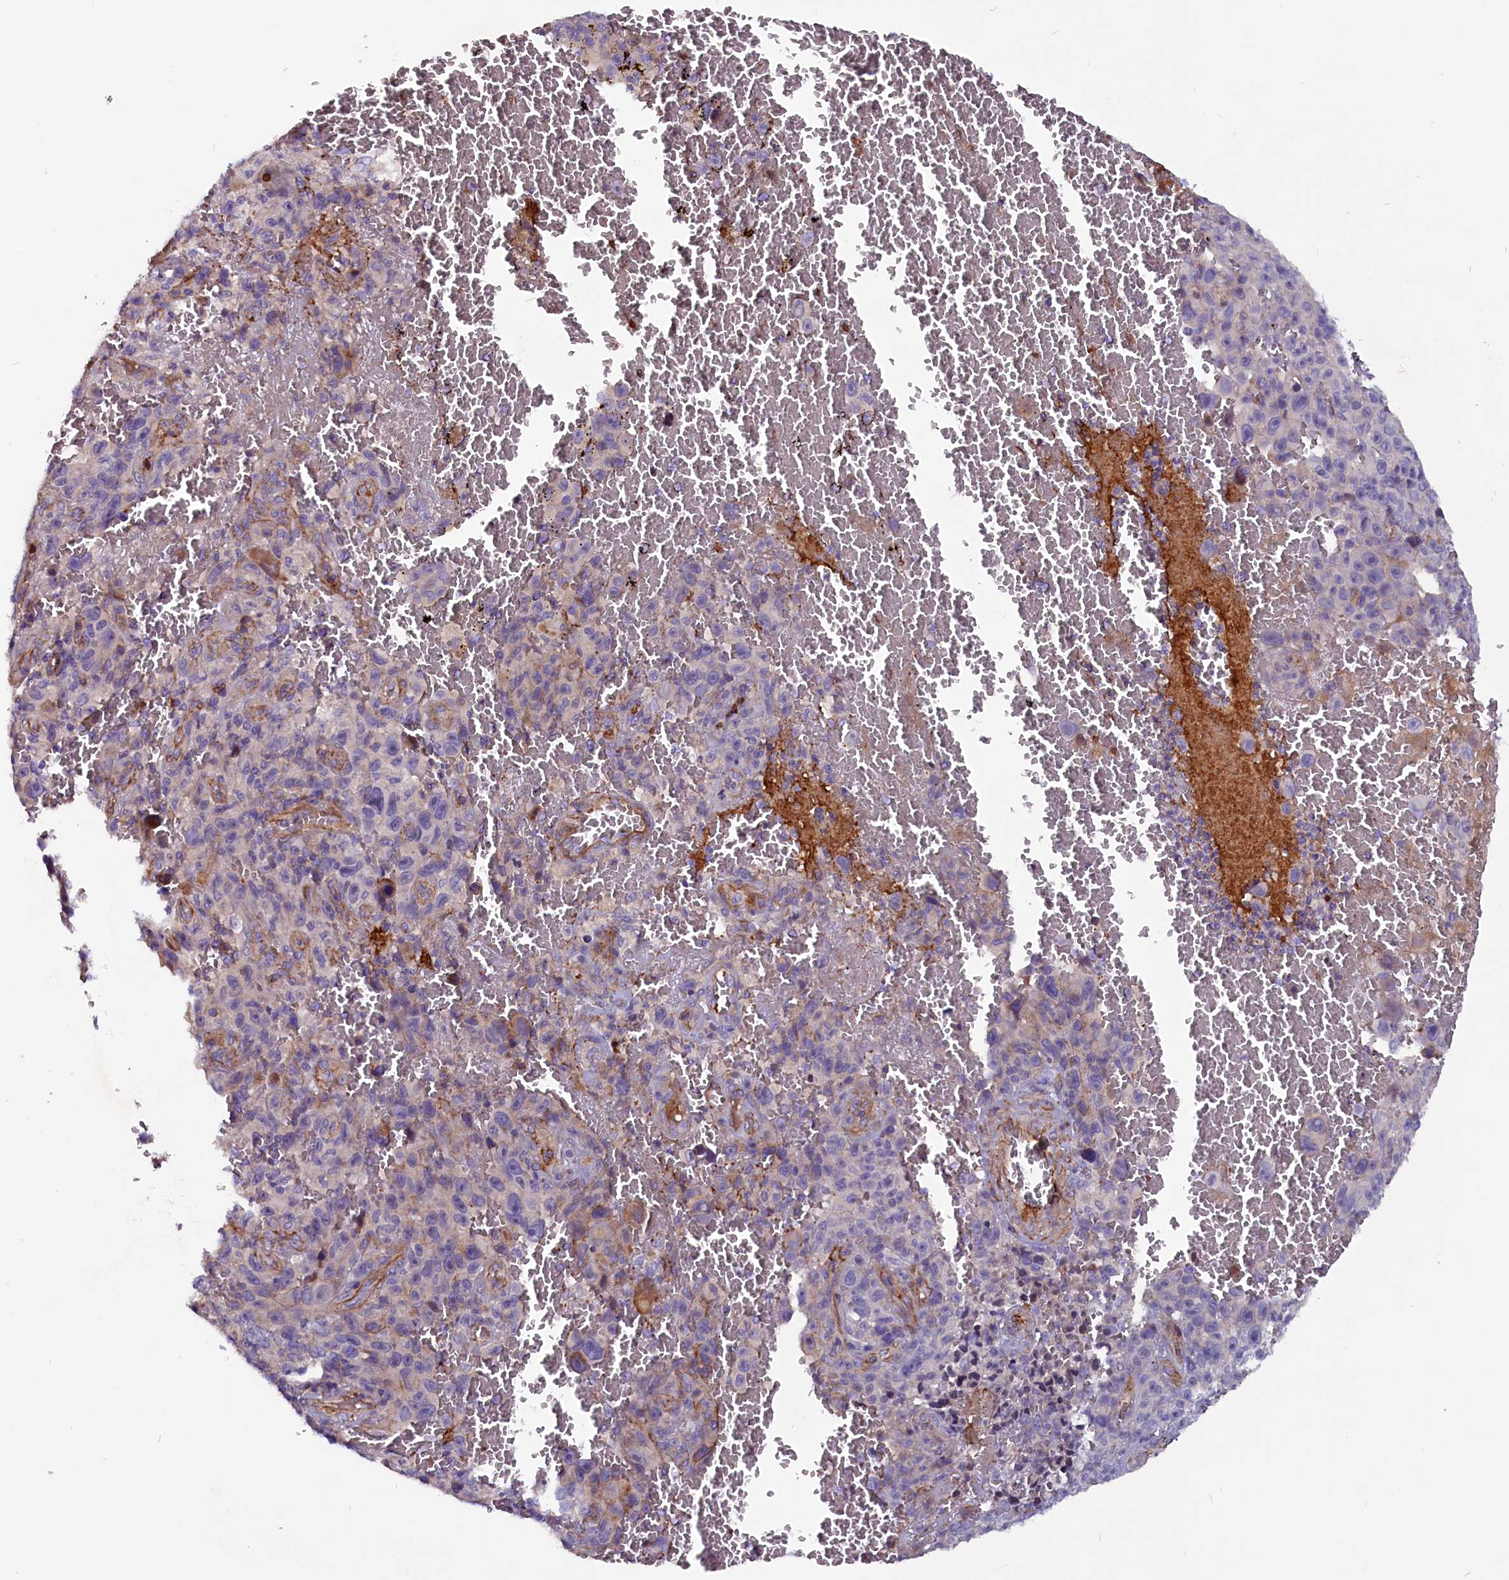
{"staining": {"intensity": "negative", "quantity": "none", "location": "none"}, "tissue": "melanoma", "cell_type": "Tumor cells", "image_type": "cancer", "snomed": [{"axis": "morphology", "description": "Malignant melanoma, NOS"}, {"axis": "topography", "description": "Skin"}], "caption": "This is a photomicrograph of immunohistochemistry (IHC) staining of melanoma, which shows no expression in tumor cells.", "gene": "ZNF749", "patient": {"sex": "female", "age": 82}}